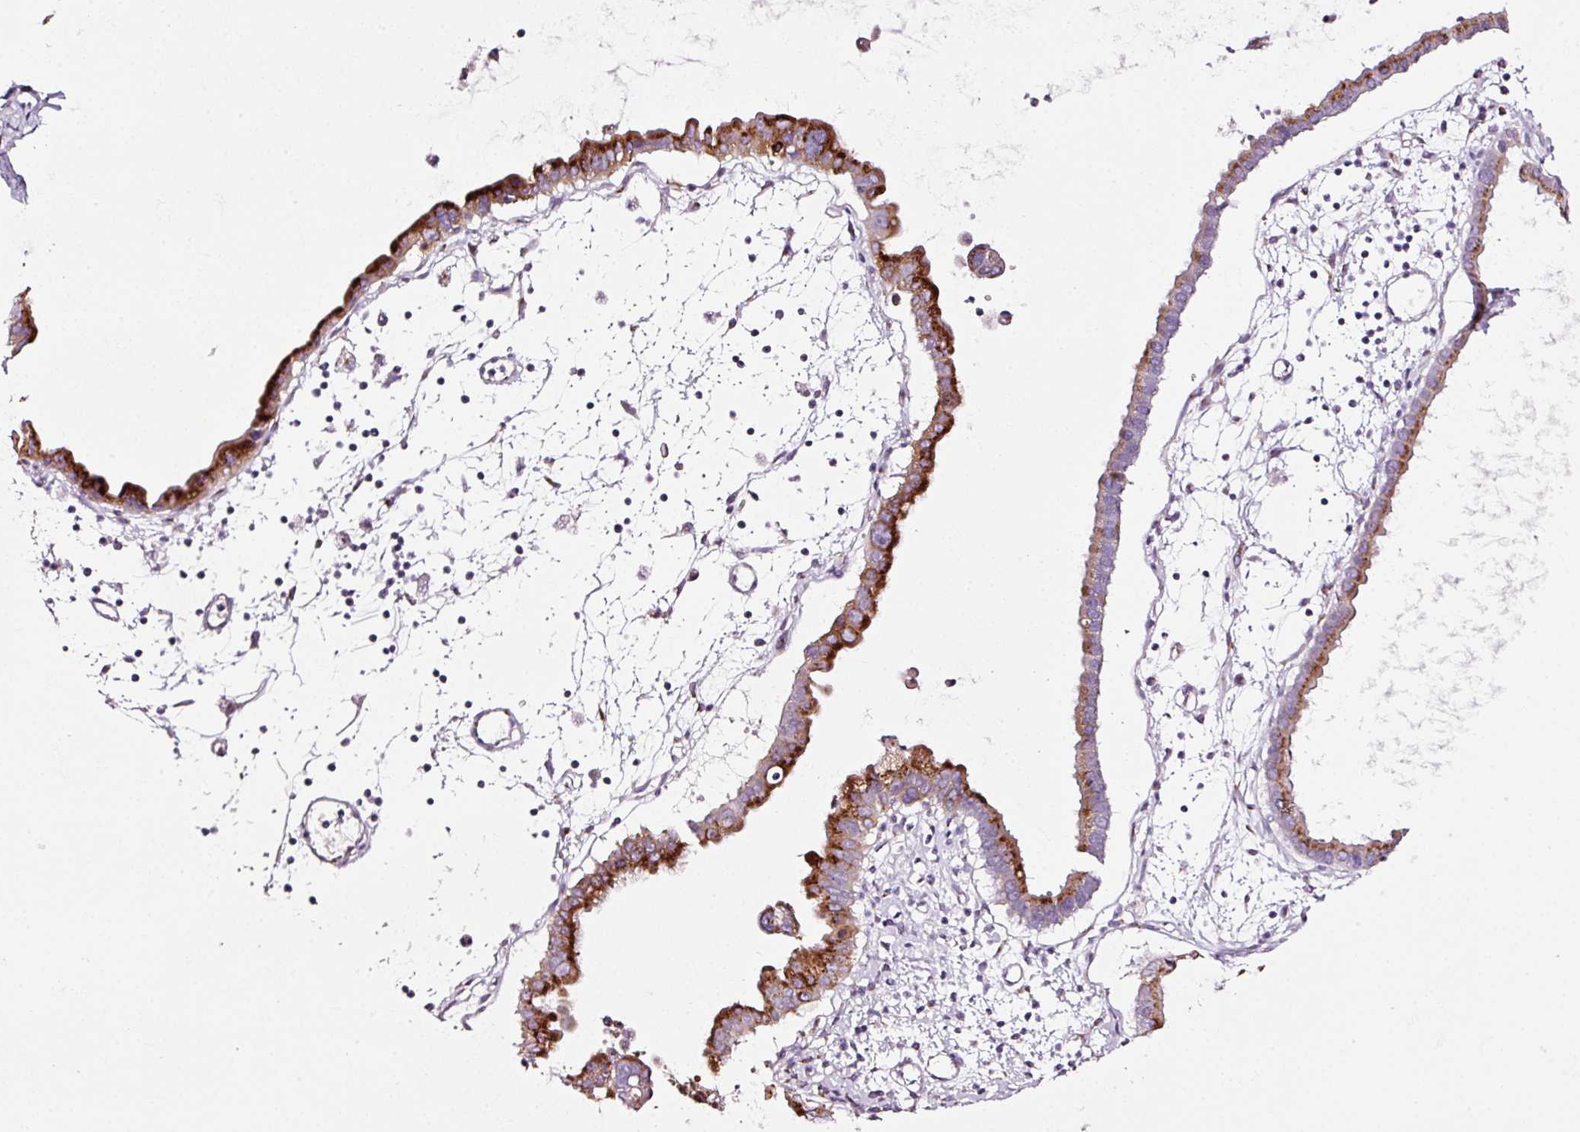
{"staining": {"intensity": "strong", "quantity": ">75%", "location": "cytoplasmic/membranous"}, "tissue": "ovarian cancer", "cell_type": "Tumor cells", "image_type": "cancer", "snomed": [{"axis": "morphology", "description": "Cystadenocarcinoma, mucinous, NOS"}, {"axis": "topography", "description": "Ovary"}], "caption": "An immunohistochemistry image of tumor tissue is shown. Protein staining in brown labels strong cytoplasmic/membranous positivity in ovarian cancer within tumor cells.", "gene": "SDF4", "patient": {"sex": "female", "age": 61}}